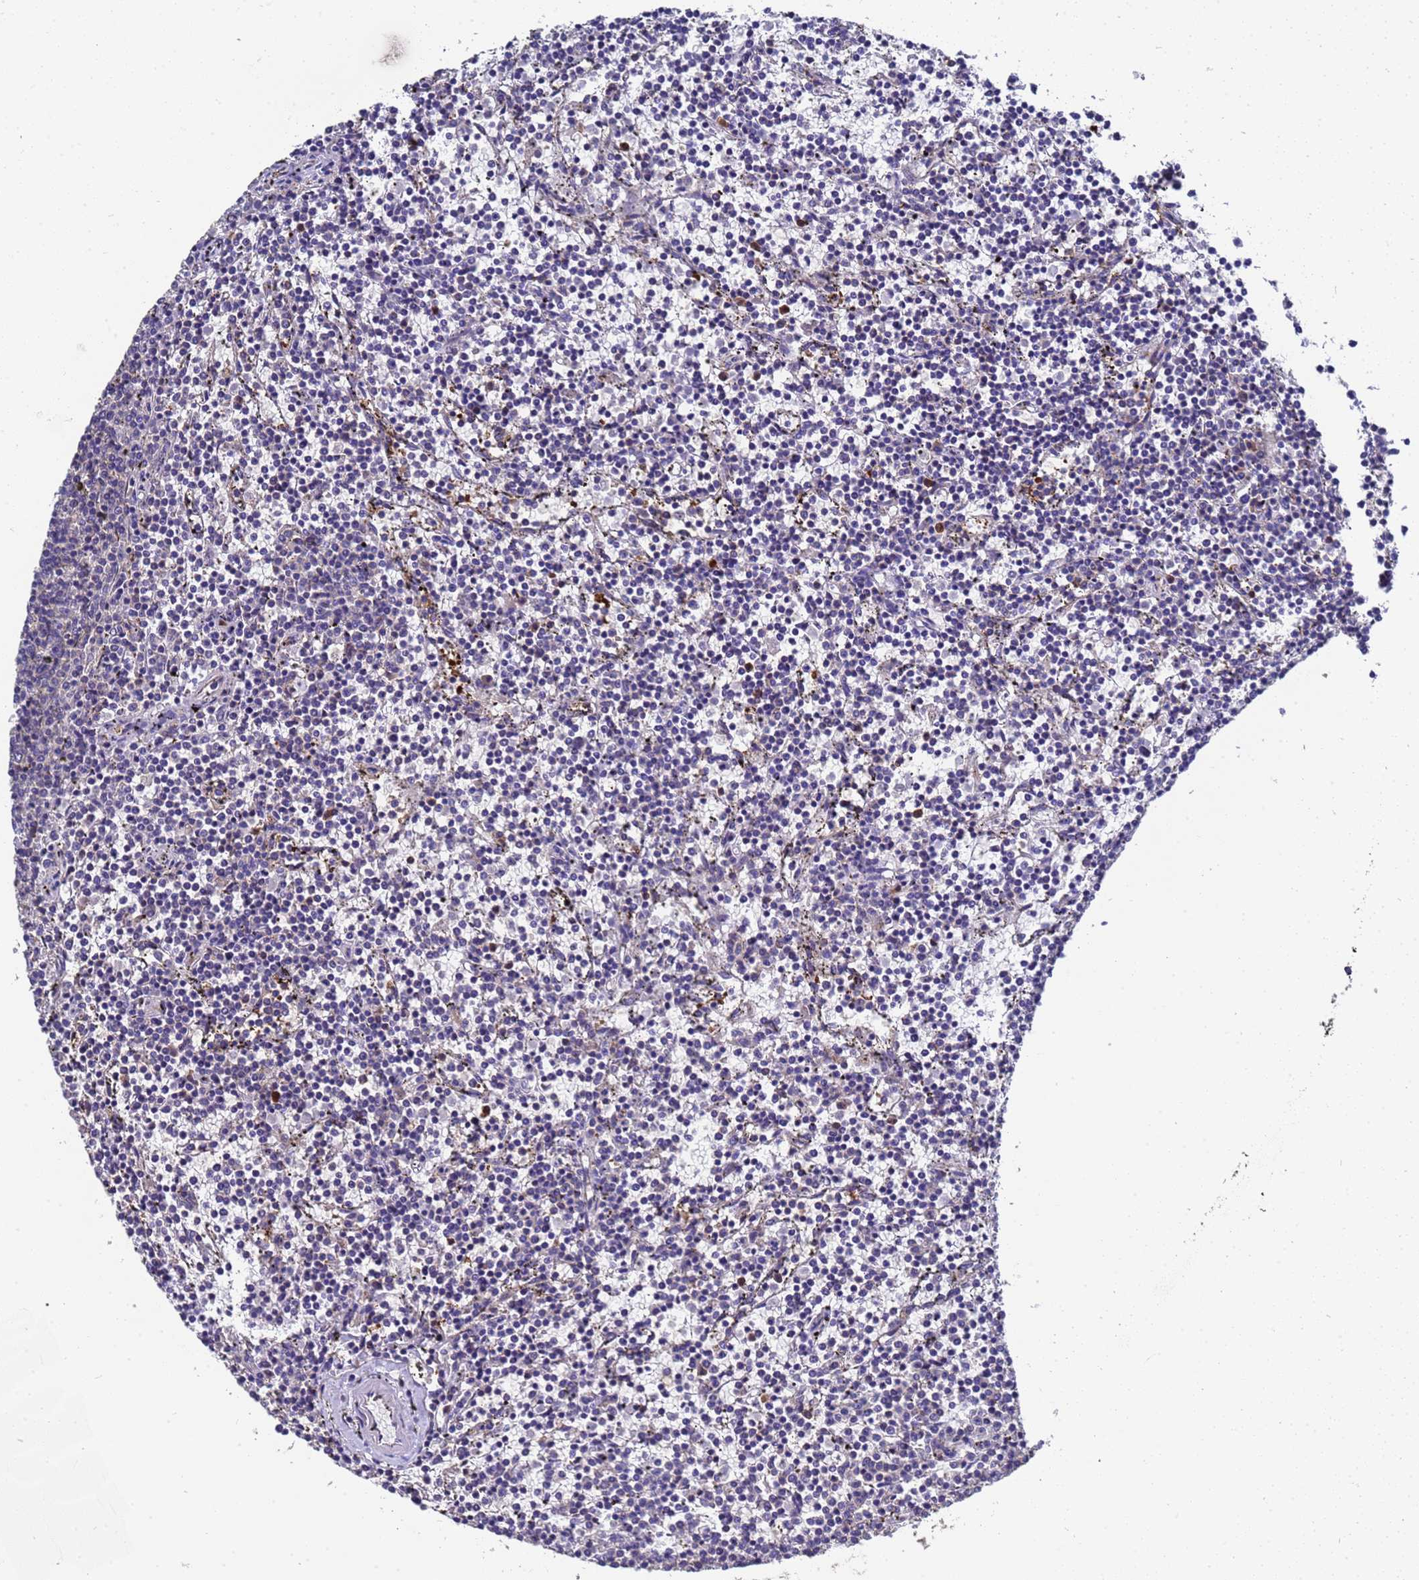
{"staining": {"intensity": "negative", "quantity": "none", "location": "none"}, "tissue": "lymphoma", "cell_type": "Tumor cells", "image_type": "cancer", "snomed": [{"axis": "morphology", "description": "Malignant lymphoma, non-Hodgkin's type, Low grade"}, {"axis": "topography", "description": "Spleen"}], "caption": "Photomicrograph shows no protein staining in tumor cells of lymphoma tissue. (Stains: DAB IHC with hematoxylin counter stain, Microscopy: brightfield microscopy at high magnification).", "gene": "MOCS1", "patient": {"sex": "female", "age": 50}}